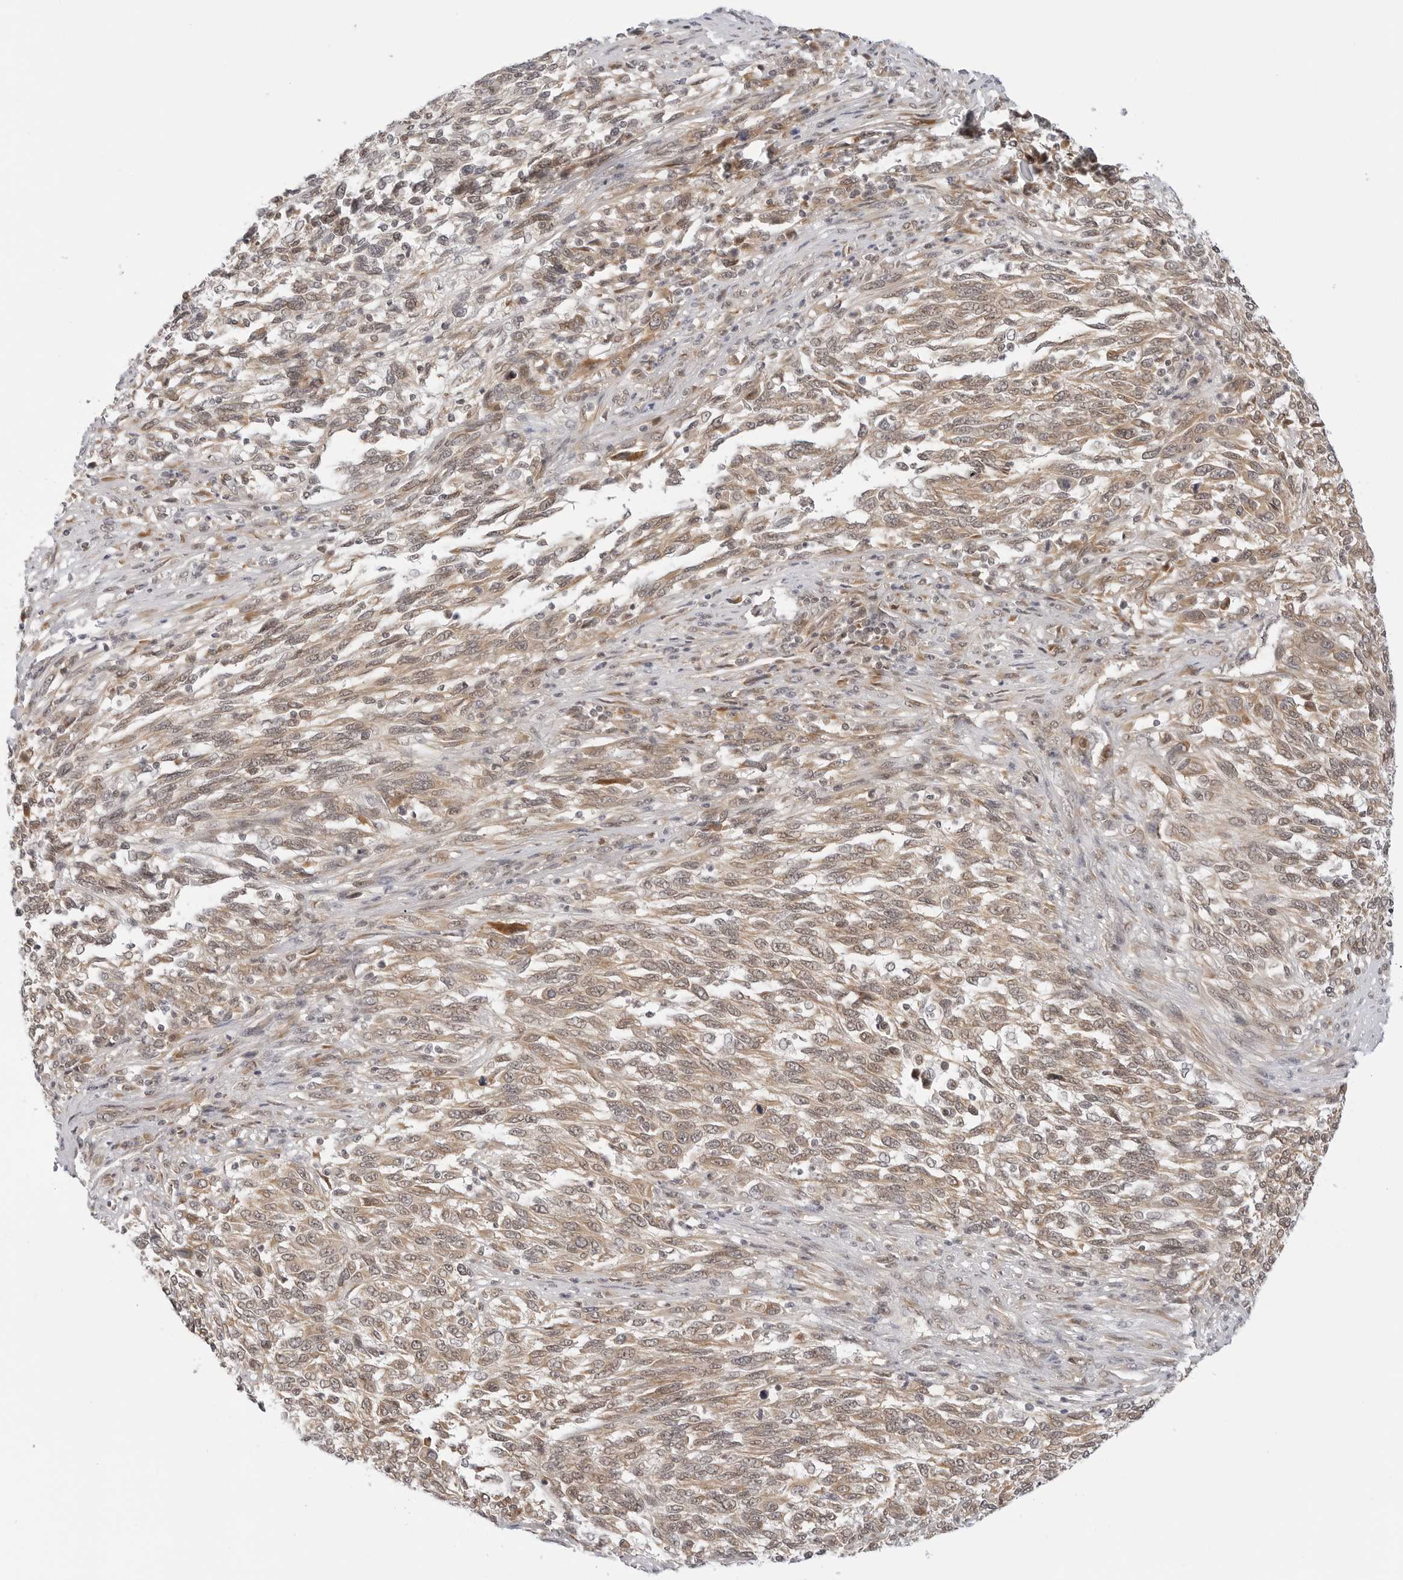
{"staining": {"intensity": "moderate", "quantity": ">75%", "location": "cytoplasmic/membranous"}, "tissue": "melanoma", "cell_type": "Tumor cells", "image_type": "cancer", "snomed": [{"axis": "morphology", "description": "Malignant melanoma, Metastatic site"}, {"axis": "topography", "description": "Lymph node"}], "caption": "This is a histology image of IHC staining of melanoma, which shows moderate staining in the cytoplasmic/membranous of tumor cells.", "gene": "TCP1", "patient": {"sex": "male", "age": 61}}